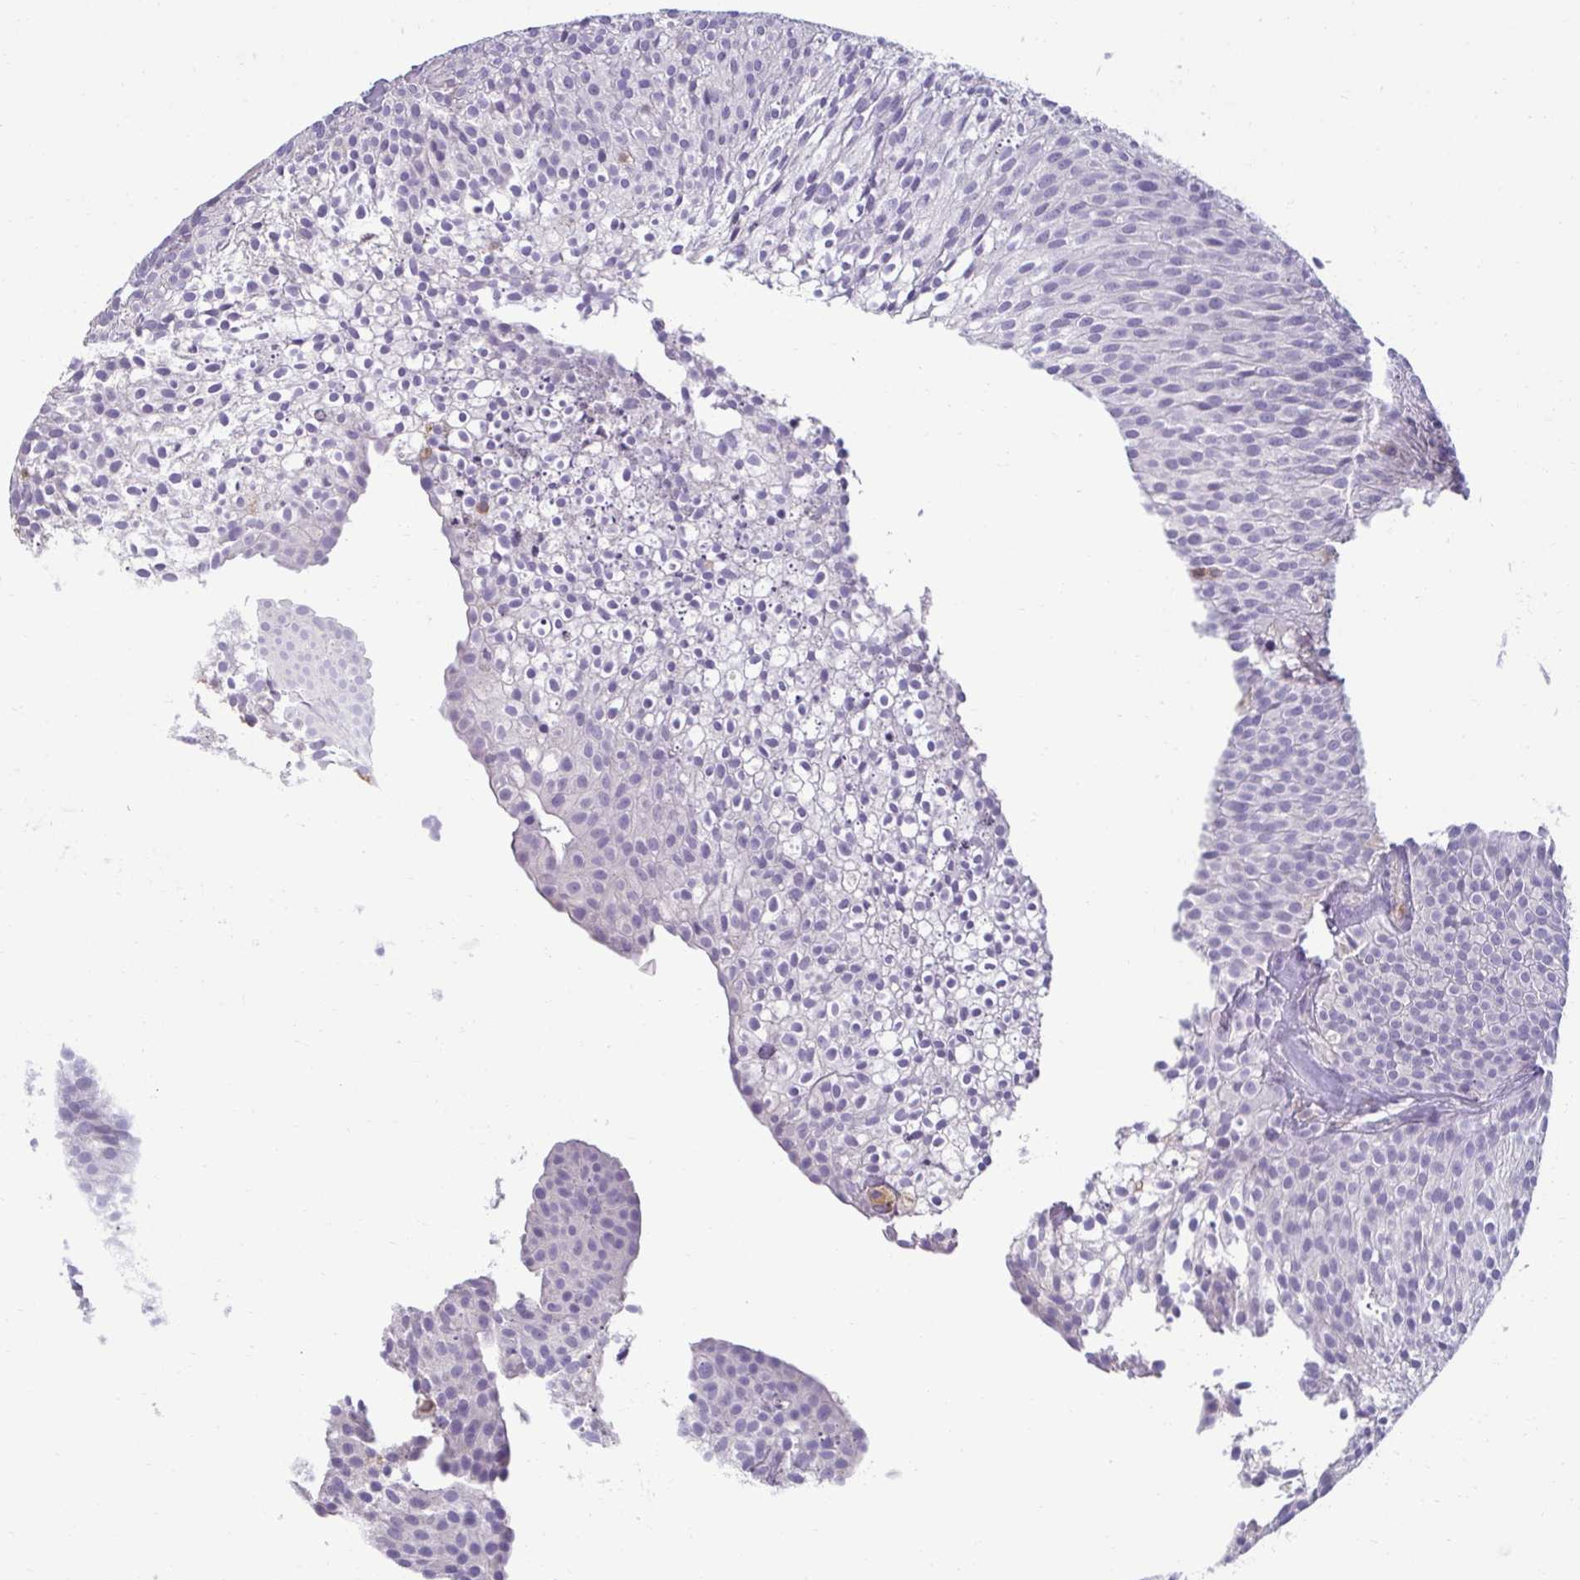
{"staining": {"intensity": "negative", "quantity": "none", "location": "none"}, "tissue": "urothelial cancer", "cell_type": "Tumor cells", "image_type": "cancer", "snomed": [{"axis": "morphology", "description": "Urothelial carcinoma, Low grade"}, {"axis": "topography", "description": "Urinary bladder"}], "caption": "Urothelial cancer was stained to show a protein in brown. There is no significant staining in tumor cells.", "gene": "PDE2A", "patient": {"sex": "male", "age": 91}}